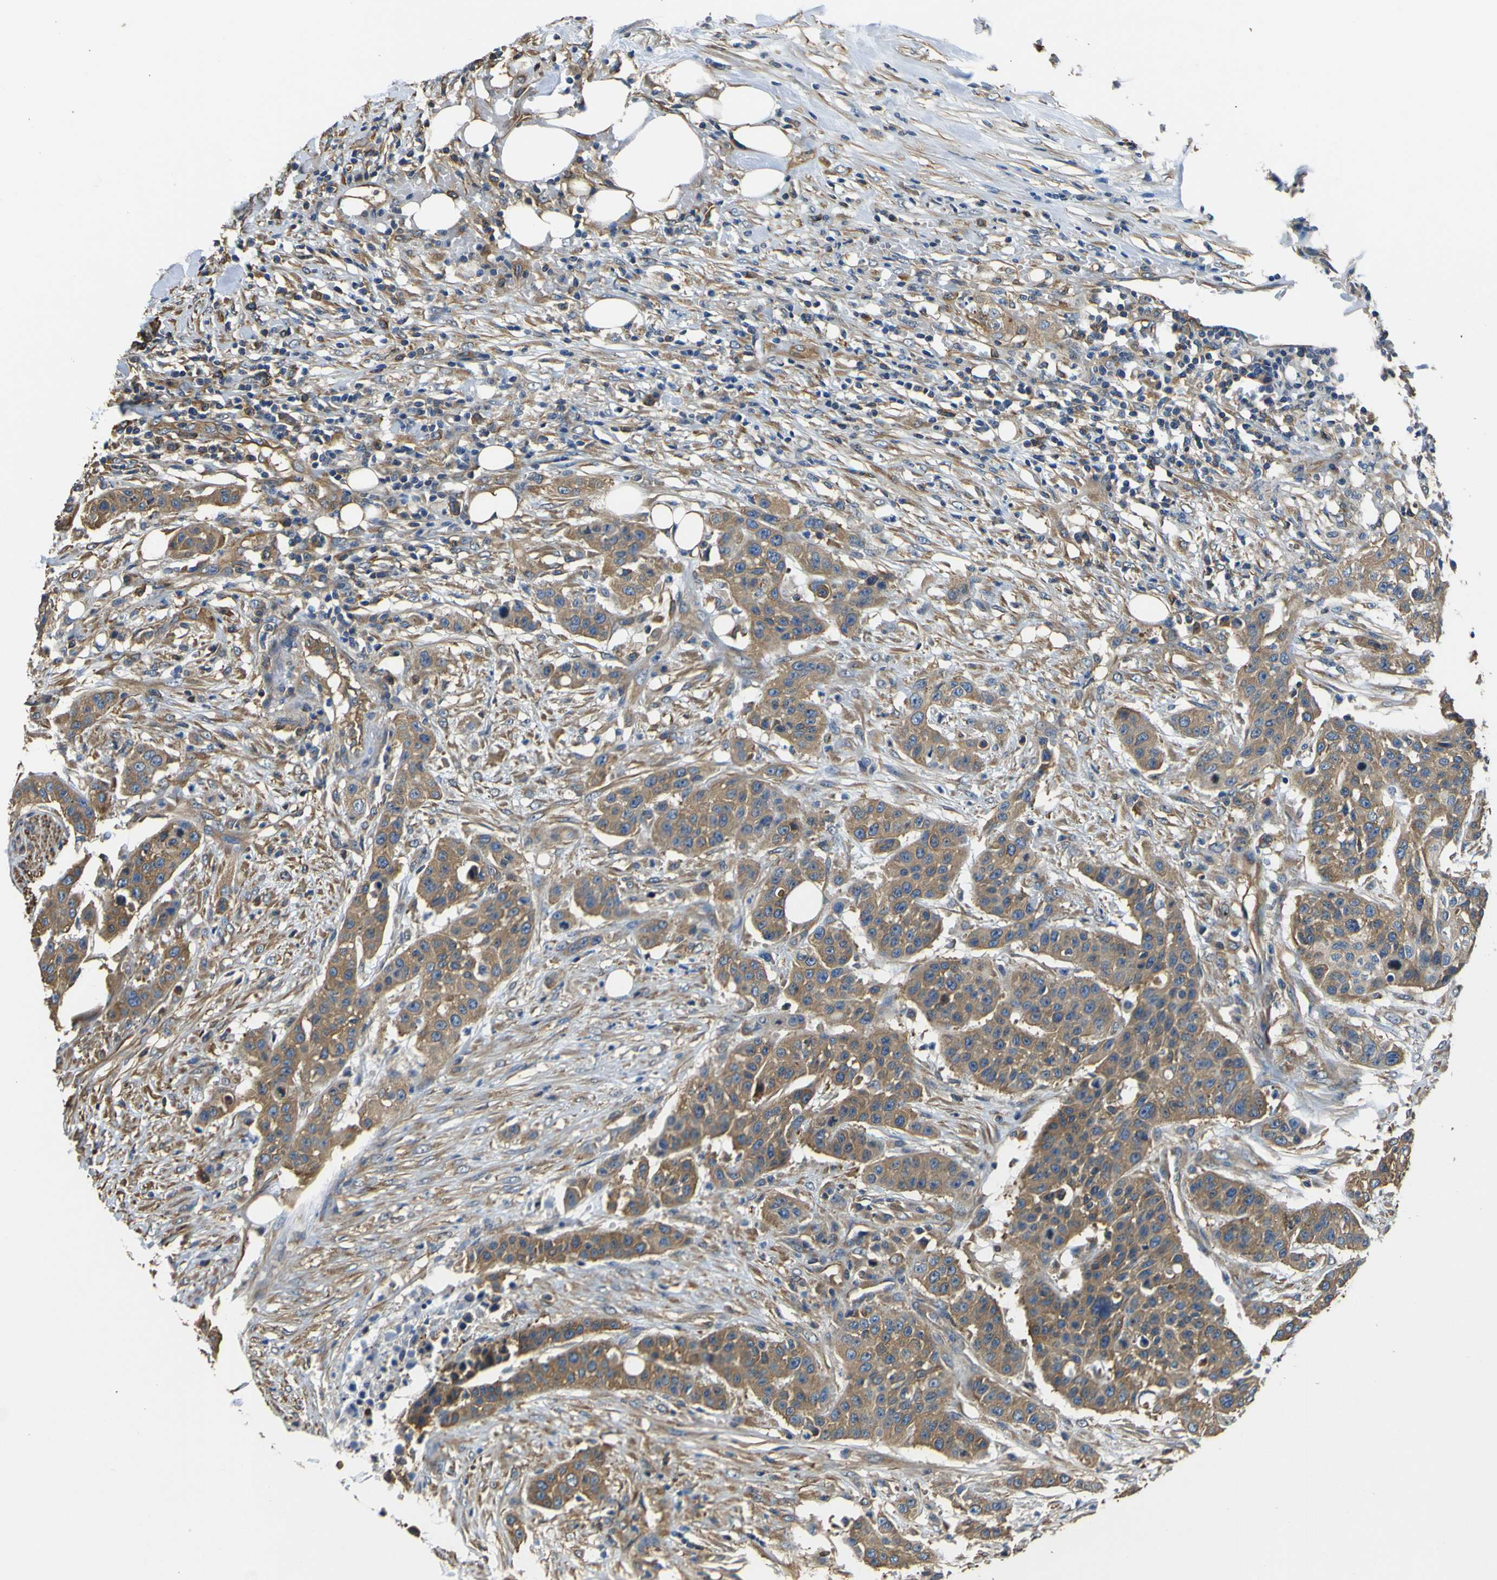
{"staining": {"intensity": "moderate", "quantity": ">75%", "location": "cytoplasmic/membranous"}, "tissue": "urothelial cancer", "cell_type": "Tumor cells", "image_type": "cancer", "snomed": [{"axis": "morphology", "description": "Urothelial carcinoma, High grade"}, {"axis": "topography", "description": "Urinary bladder"}], "caption": "Moderate cytoplasmic/membranous protein positivity is appreciated in about >75% of tumor cells in urothelial cancer. The protein is stained brown, and the nuclei are stained in blue (DAB IHC with brightfield microscopy, high magnification).", "gene": "TUBB", "patient": {"sex": "male", "age": 74}}